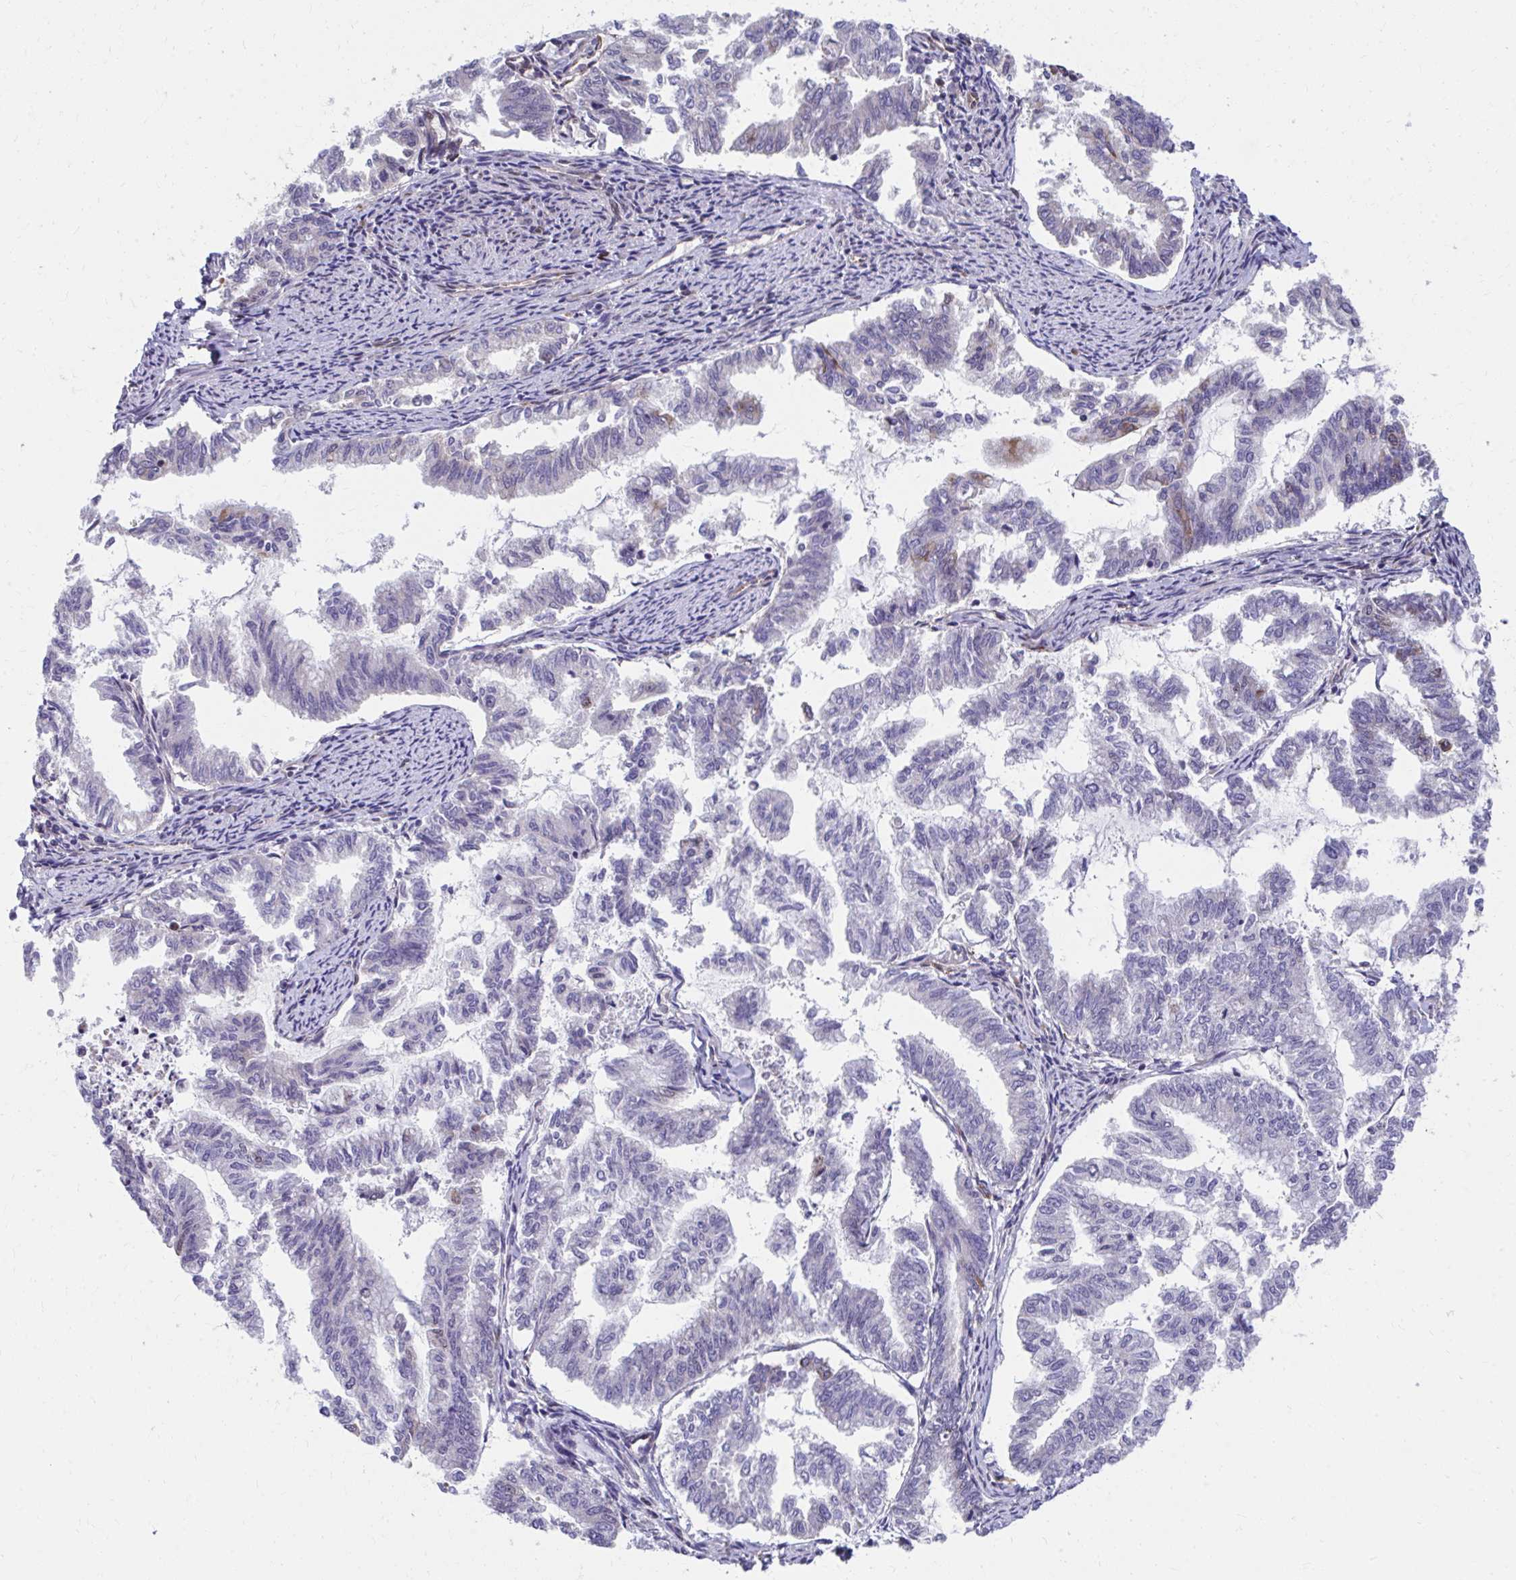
{"staining": {"intensity": "moderate", "quantity": "<25%", "location": "cytoplasmic/membranous"}, "tissue": "endometrial cancer", "cell_type": "Tumor cells", "image_type": "cancer", "snomed": [{"axis": "morphology", "description": "Adenocarcinoma, NOS"}, {"axis": "topography", "description": "Endometrium"}], "caption": "Adenocarcinoma (endometrial) stained for a protein (brown) demonstrates moderate cytoplasmic/membranous positive expression in approximately <25% of tumor cells.", "gene": "ZNF778", "patient": {"sex": "female", "age": 79}}